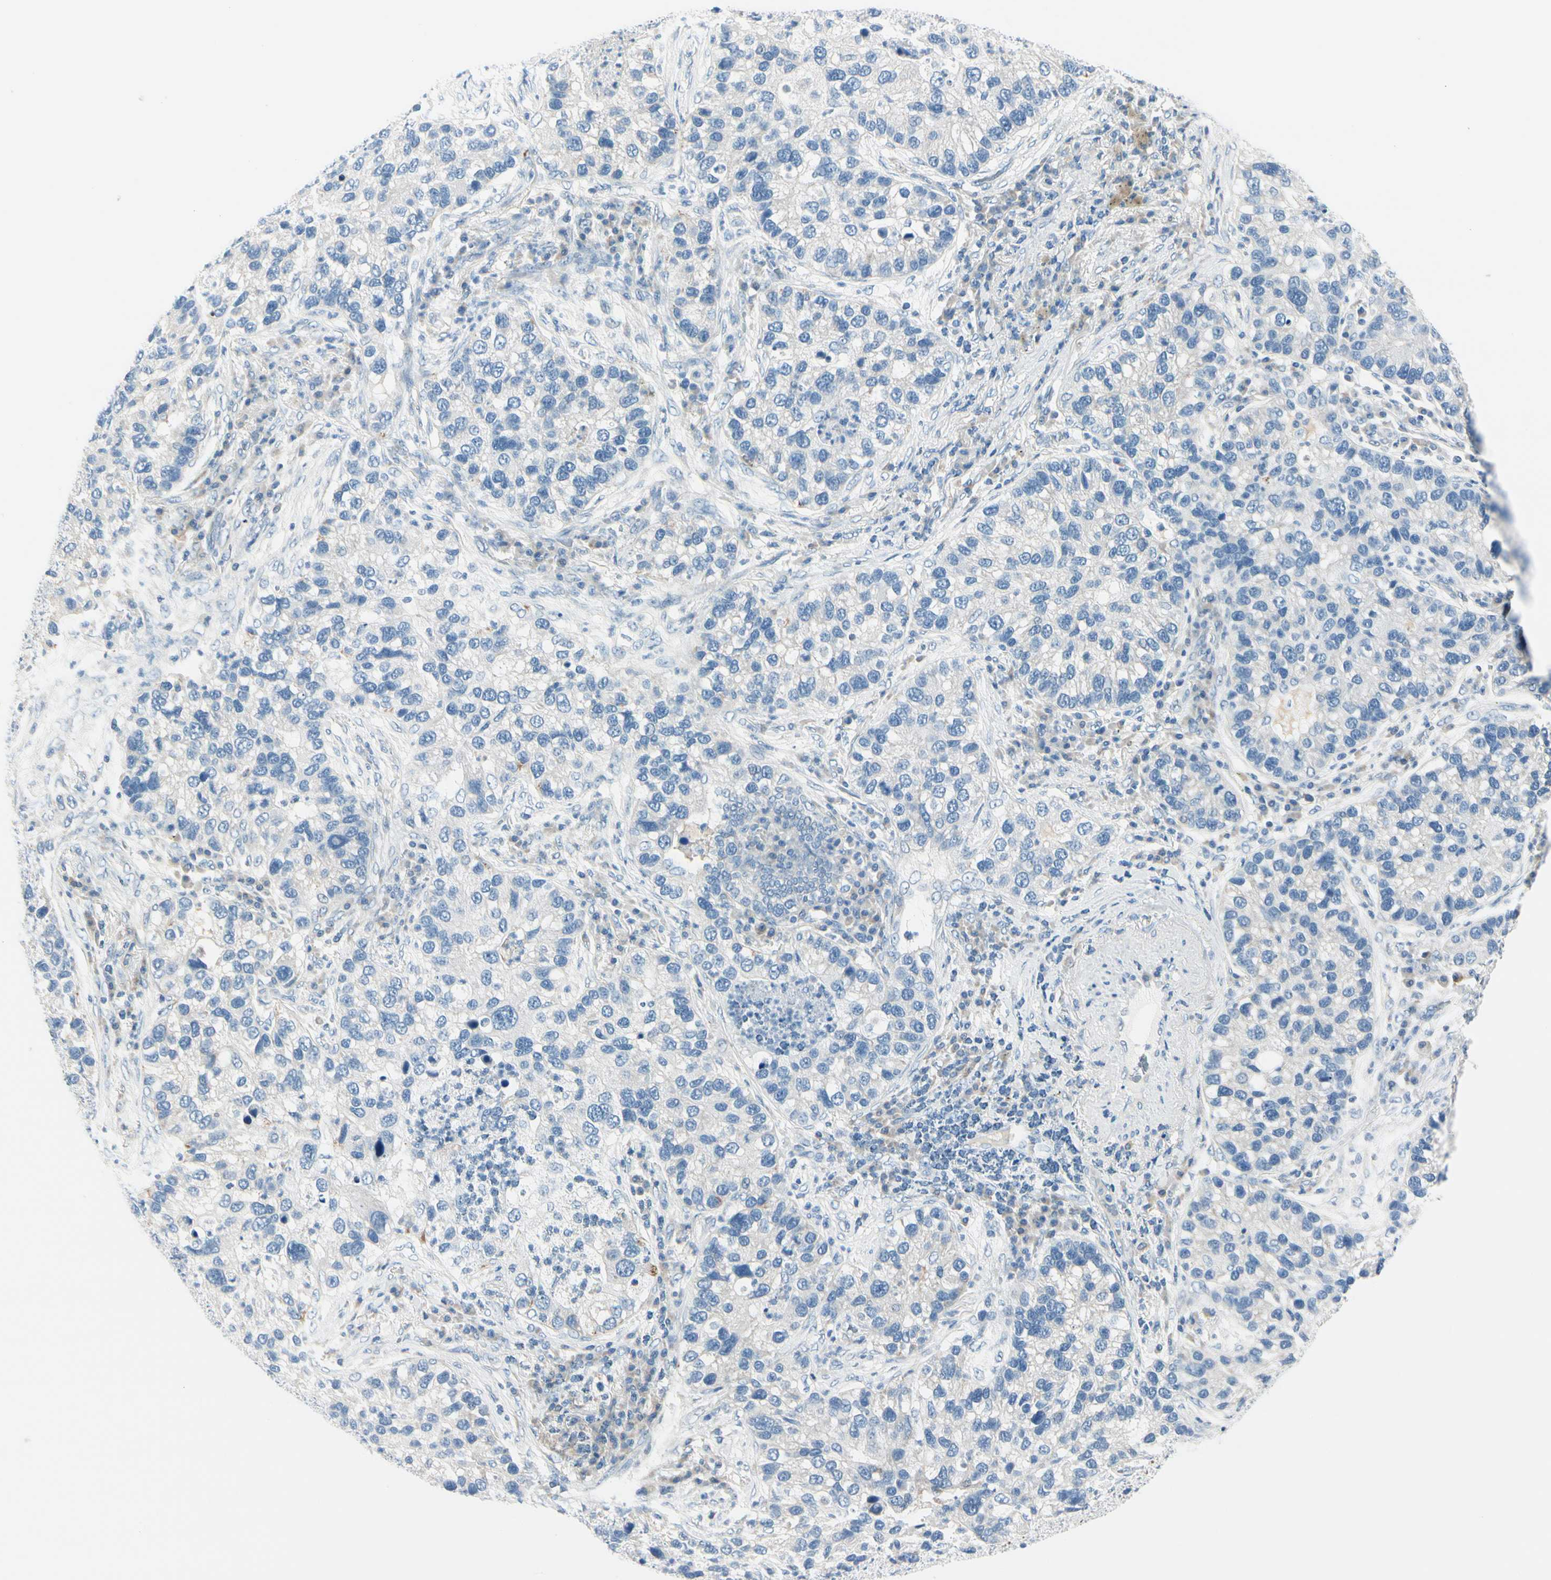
{"staining": {"intensity": "negative", "quantity": "none", "location": "none"}, "tissue": "lung cancer", "cell_type": "Tumor cells", "image_type": "cancer", "snomed": [{"axis": "morphology", "description": "Normal tissue, NOS"}, {"axis": "morphology", "description": "Adenocarcinoma, NOS"}, {"axis": "topography", "description": "Bronchus"}, {"axis": "topography", "description": "Lung"}], "caption": "Immunohistochemical staining of human lung adenocarcinoma reveals no significant expression in tumor cells.", "gene": "PEBP1", "patient": {"sex": "male", "age": 54}}